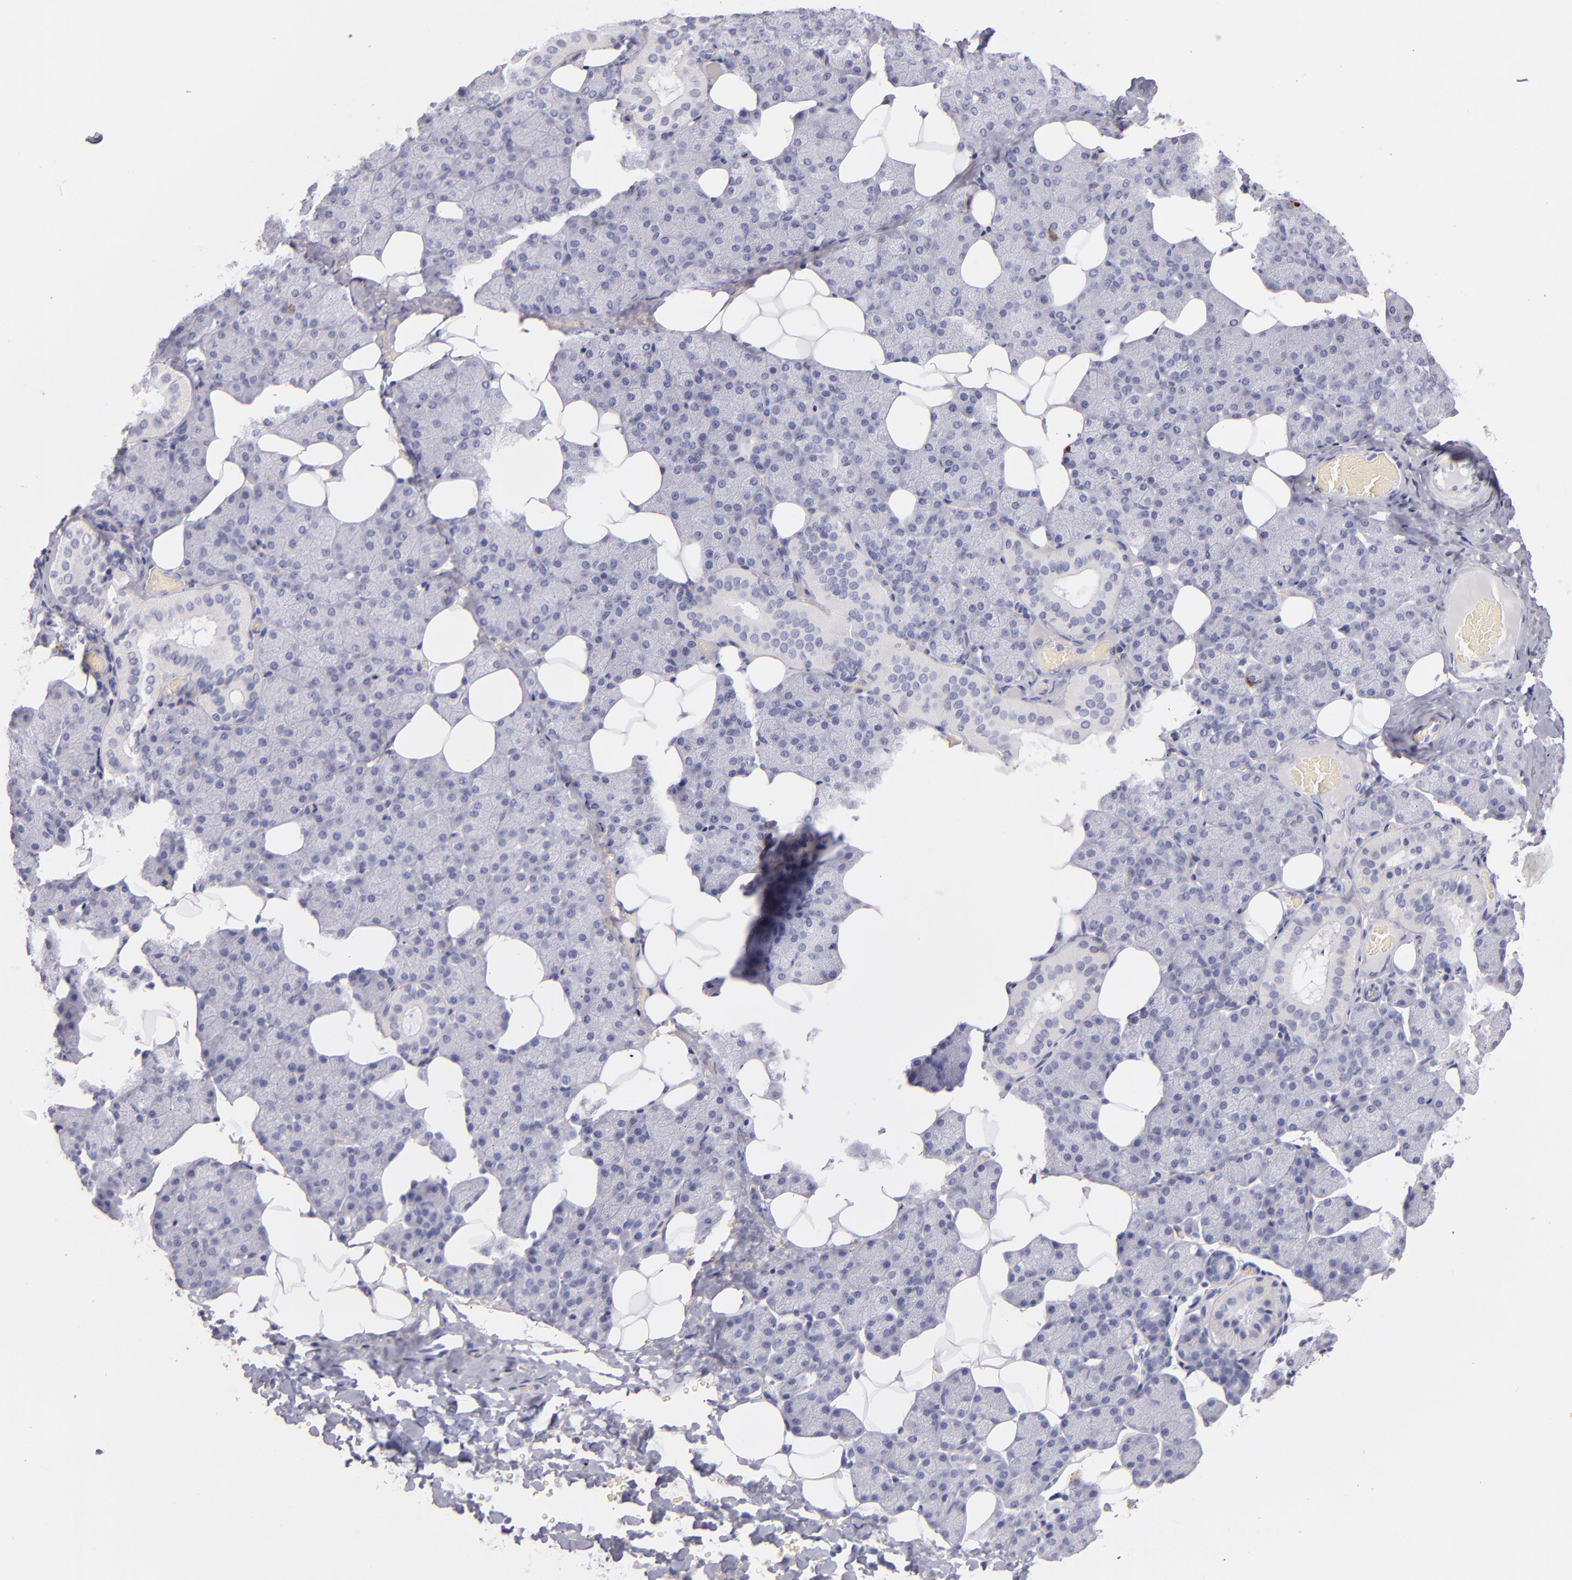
{"staining": {"intensity": "negative", "quantity": "none", "location": "none"}, "tissue": "salivary gland", "cell_type": "Glandular cells", "image_type": "normal", "snomed": [{"axis": "morphology", "description": "Normal tissue, NOS"}, {"axis": "topography", "description": "Lymph node"}, {"axis": "topography", "description": "Salivary gland"}], "caption": "Immunohistochemistry (IHC) micrograph of normal salivary gland stained for a protein (brown), which reveals no positivity in glandular cells.", "gene": "CD207", "patient": {"sex": "male", "age": 8}}